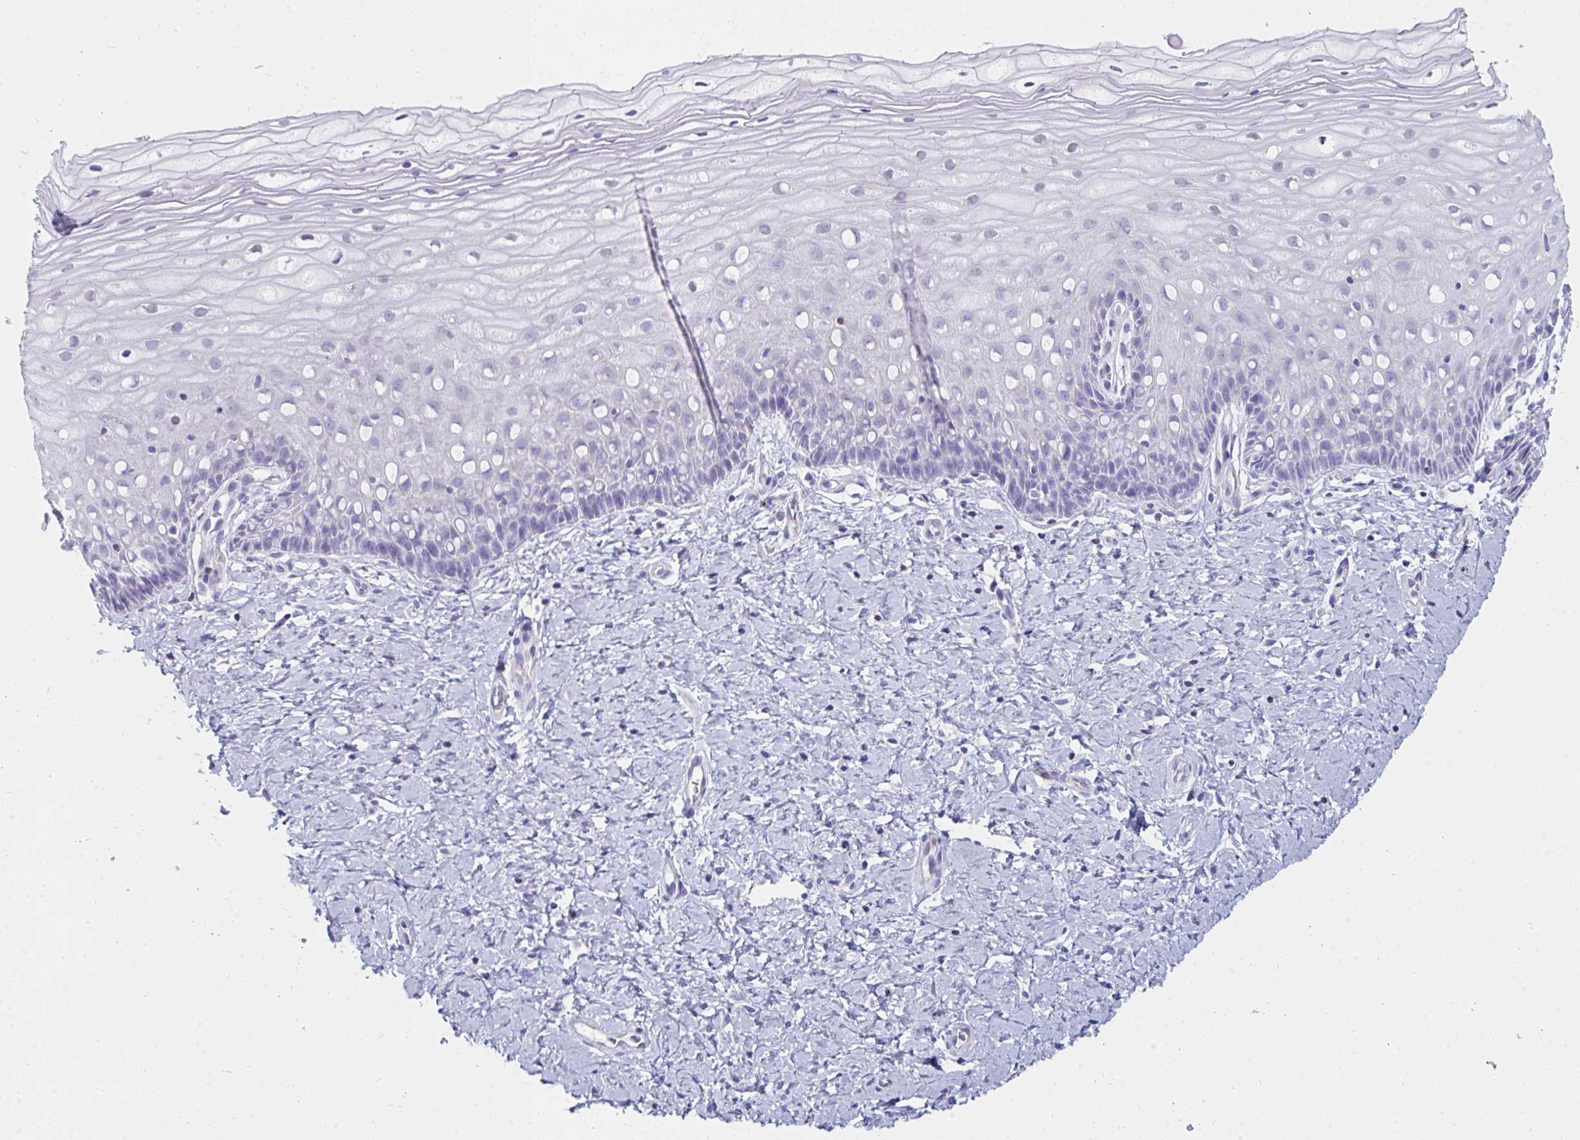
{"staining": {"intensity": "negative", "quantity": "none", "location": "none"}, "tissue": "cervix", "cell_type": "Squamous epithelial cells", "image_type": "normal", "snomed": [{"axis": "morphology", "description": "Normal tissue, NOS"}, {"axis": "topography", "description": "Cervix"}], "caption": "High power microscopy histopathology image of an immunohistochemistry photomicrograph of normal cervix, revealing no significant positivity in squamous epithelial cells.", "gene": "MGAM2", "patient": {"sex": "female", "age": 37}}